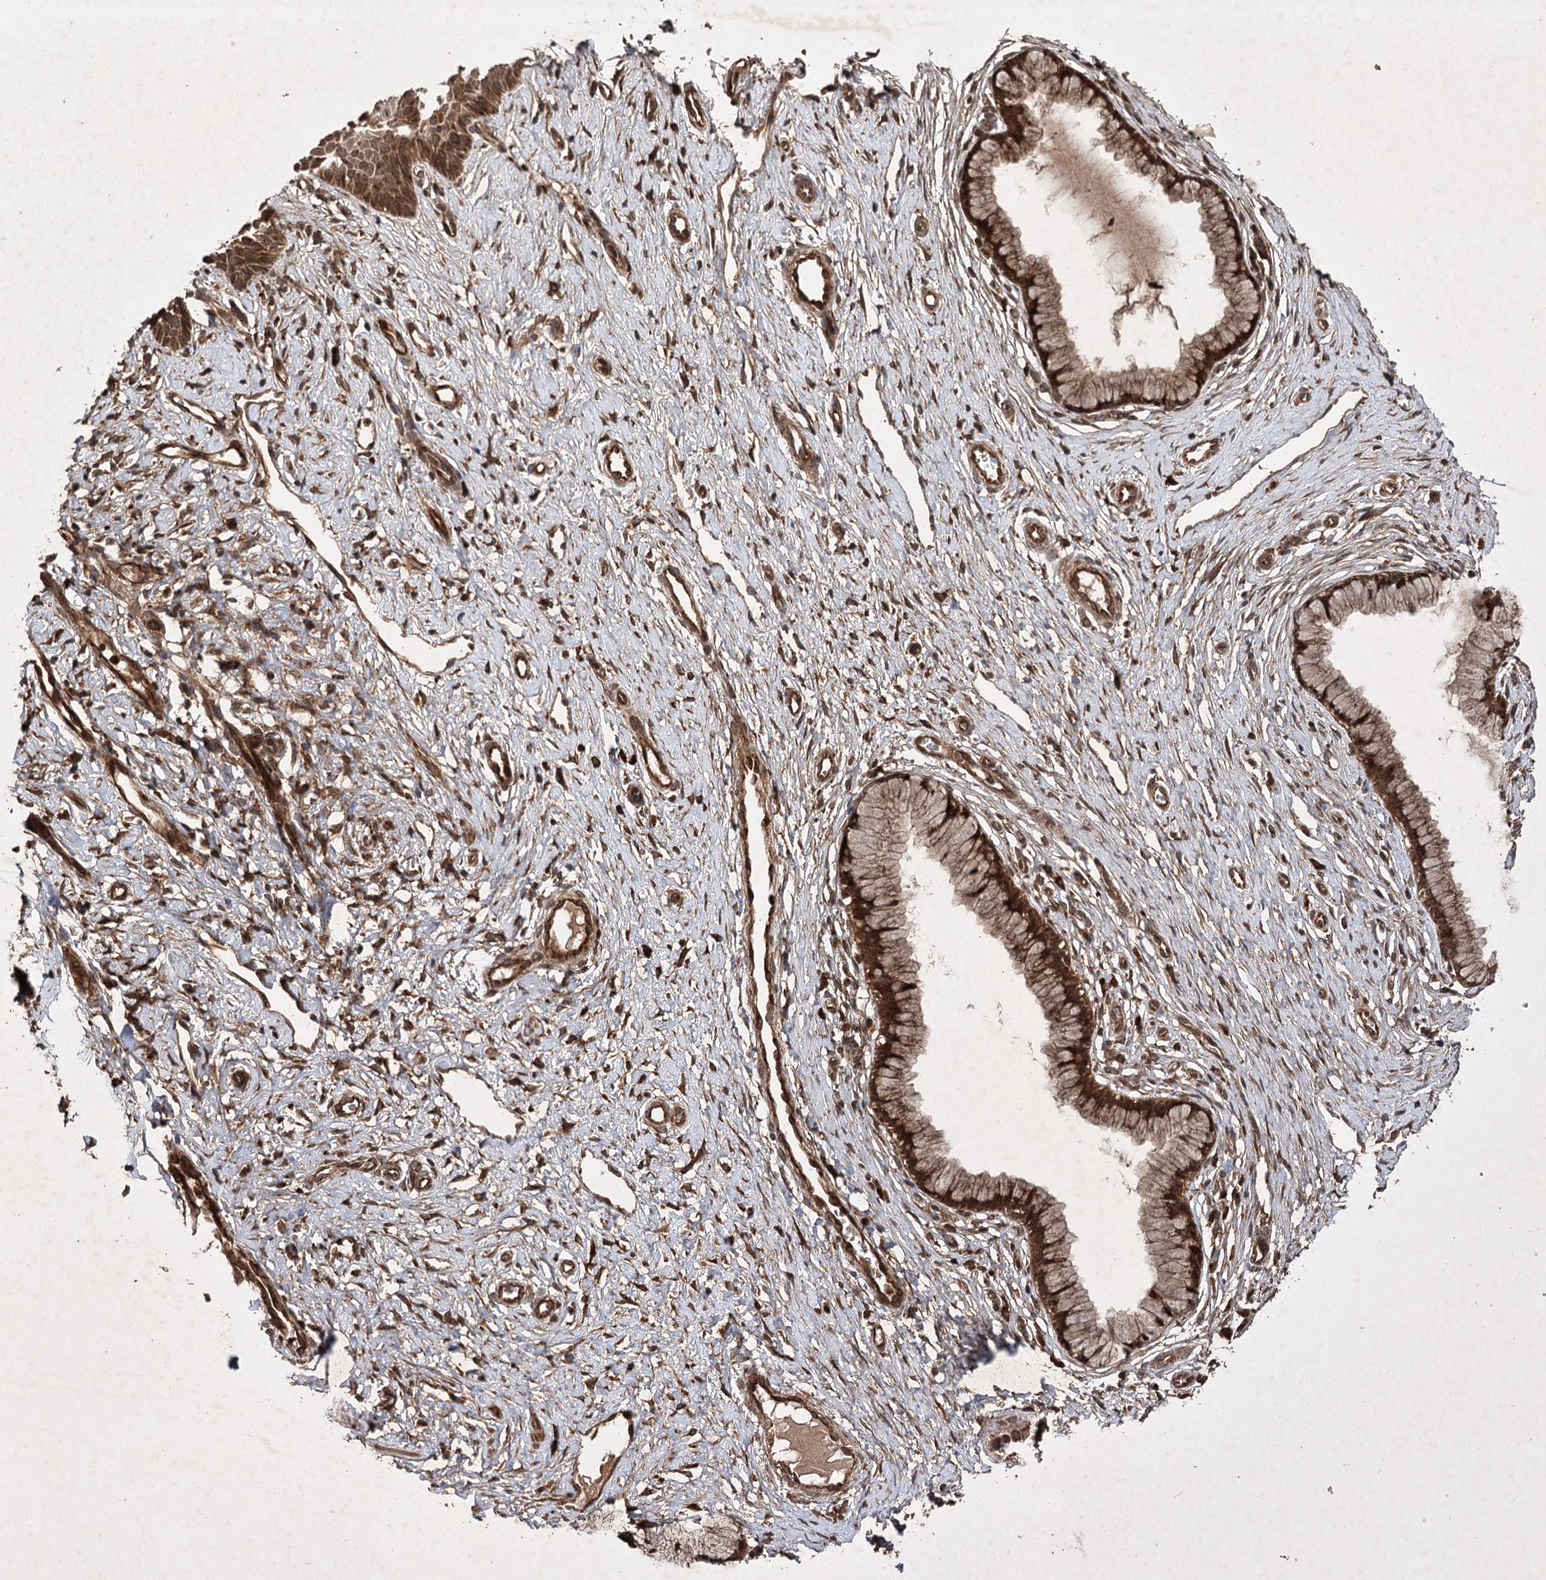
{"staining": {"intensity": "strong", "quantity": ">75%", "location": "cytoplasmic/membranous,nuclear"}, "tissue": "cervix", "cell_type": "Glandular cells", "image_type": "normal", "snomed": [{"axis": "morphology", "description": "Normal tissue, NOS"}, {"axis": "topography", "description": "Cervix"}], "caption": "Strong cytoplasmic/membranous,nuclear protein staining is seen in about >75% of glandular cells in cervix.", "gene": "DNAJC13", "patient": {"sex": "female", "age": 36}}